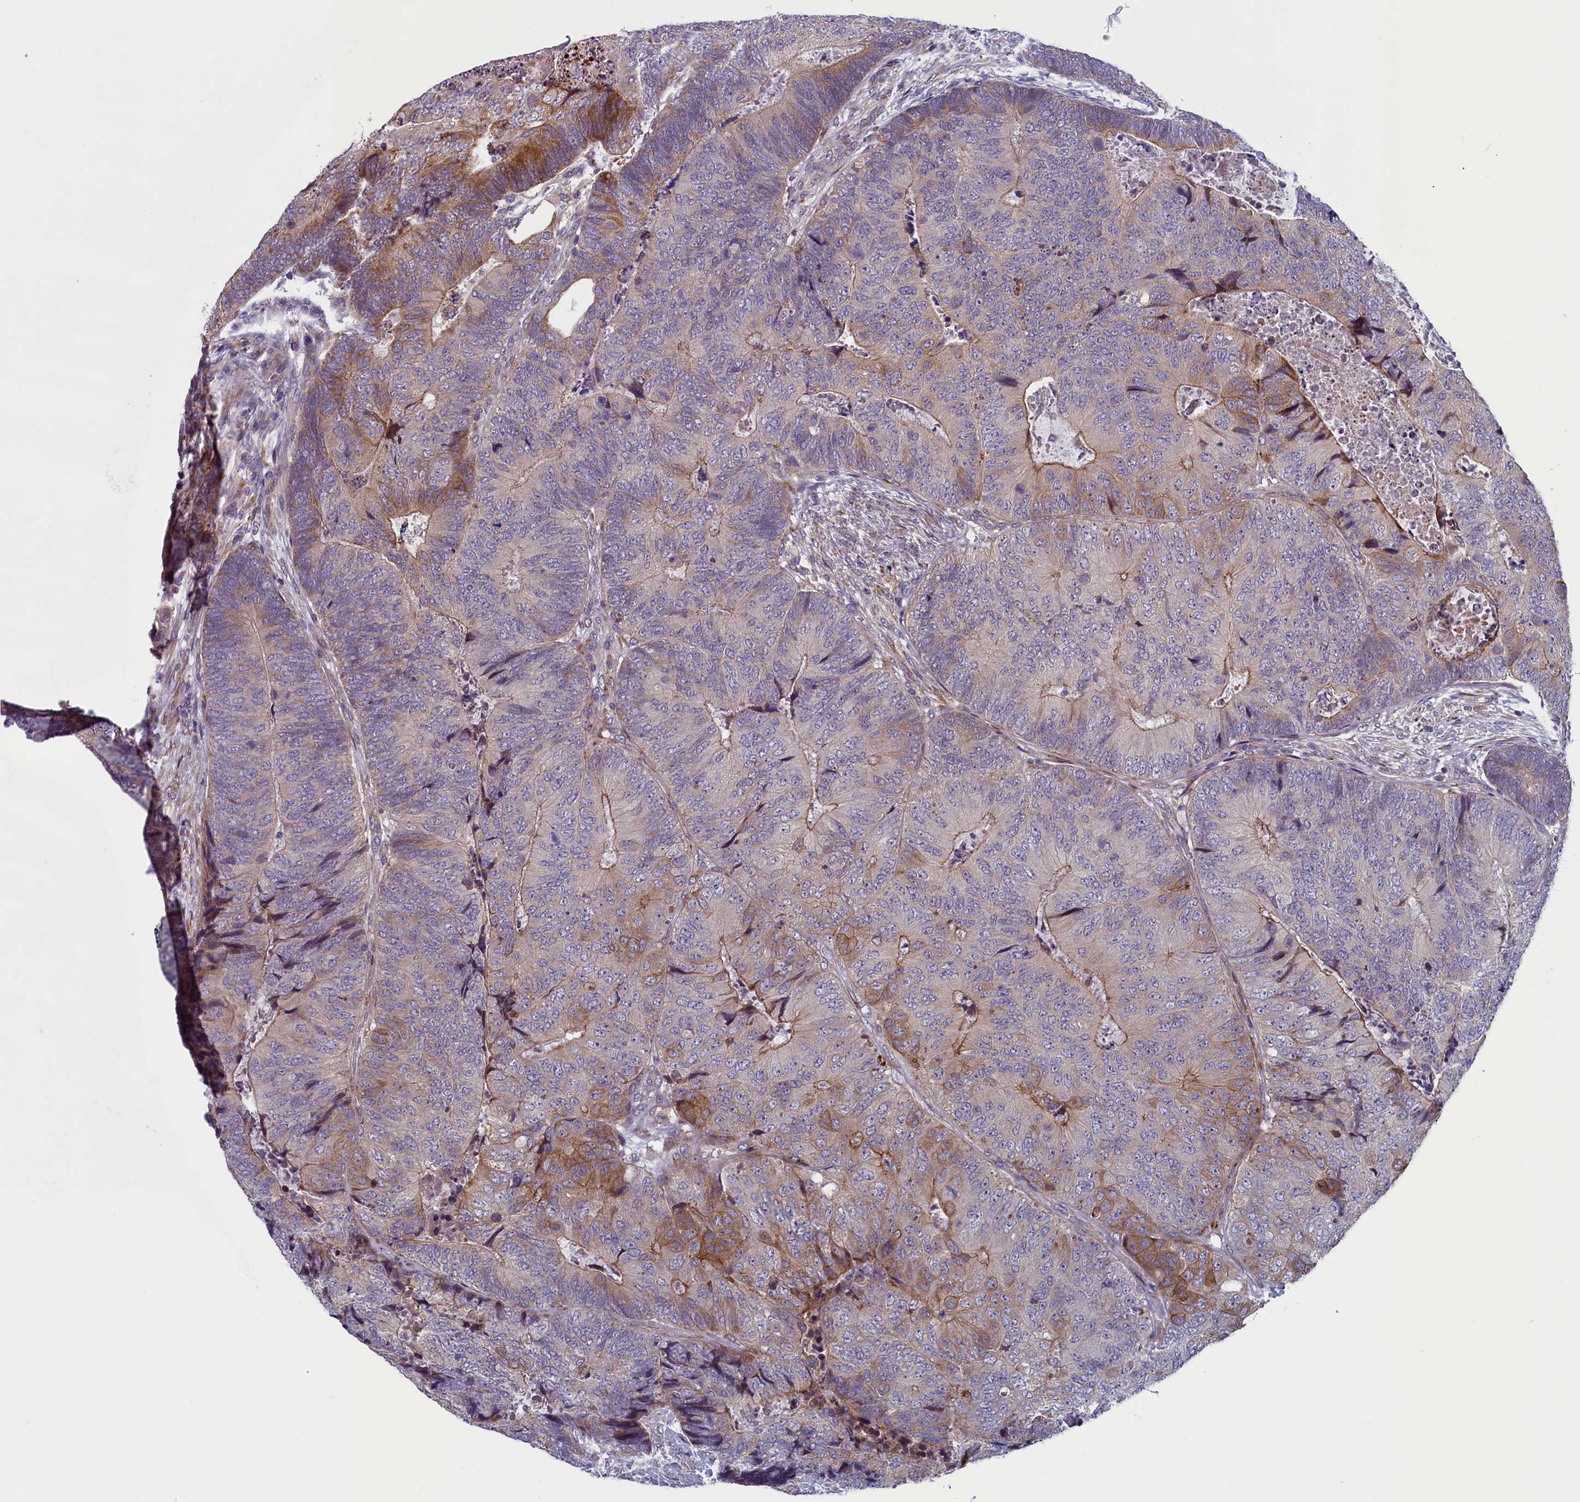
{"staining": {"intensity": "moderate", "quantity": "<25%", "location": "cytoplasmic/membranous"}, "tissue": "colorectal cancer", "cell_type": "Tumor cells", "image_type": "cancer", "snomed": [{"axis": "morphology", "description": "Adenocarcinoma, NOS"}, {"axis": "topography", "description": "Colon"}], "caption": "Protein analysis of adenocarcinoma (colorectal) tissue displays moderate cytoplasmic/membranous expression in about <25% of tumor cells. The protein of interest is shown in brown color, while the nuclei are stained blue.", "gene": "ANKRD39", "patient": {"sex": "female", "age": 67}}